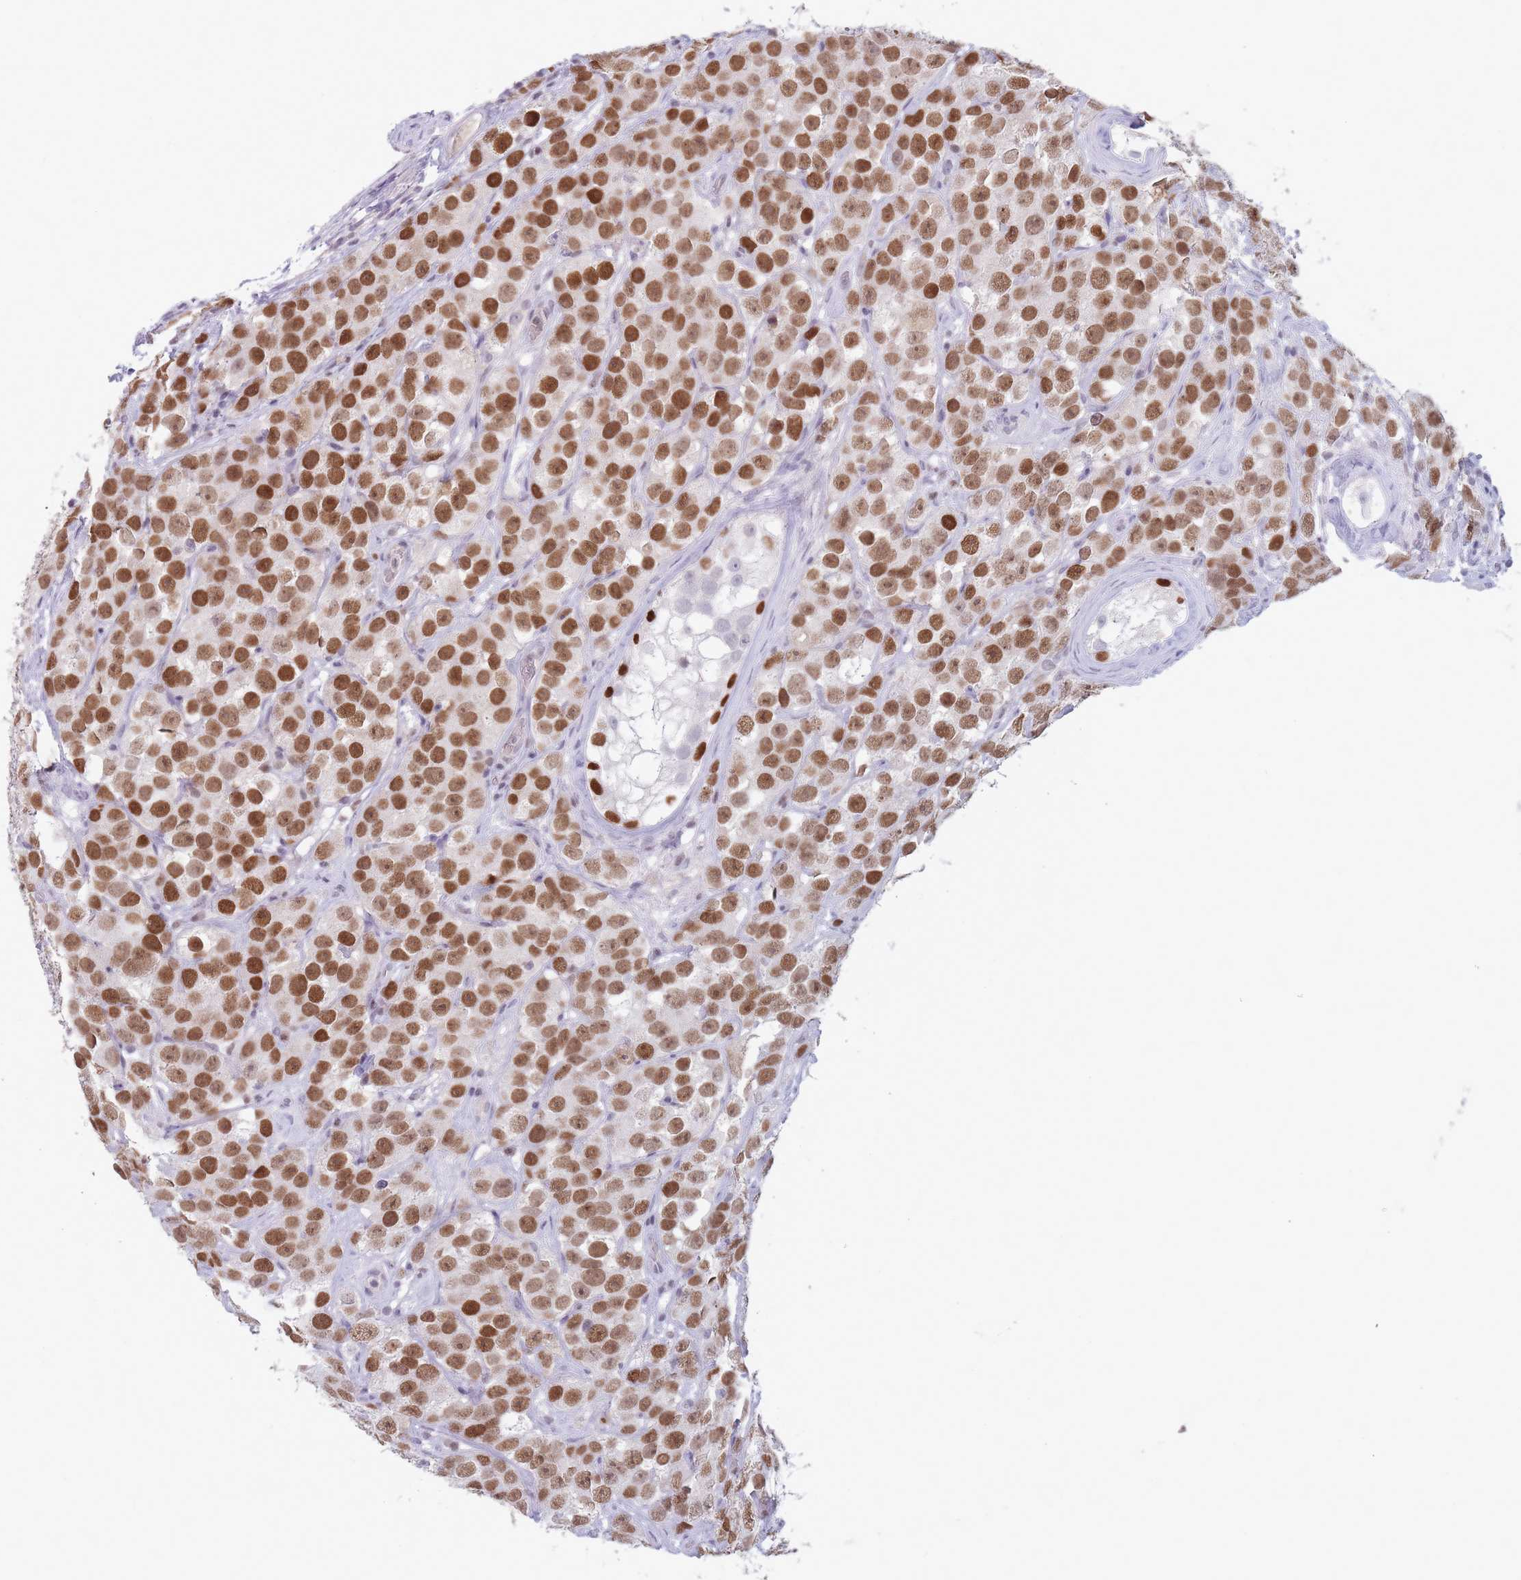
{"staining": {"intensity": "moderate", "quantity": ">75%", "location": "nuclear"}, "tissue": "testis cancer", "cell_type": "Tumor cells", "image_type": "cancer", "snomed": [{"axis": "morphology", "description": "Seminoma, NOS"}, {"axis": "topography", "description": "Testis"}], "caption": "A brown stain labels moderate nuclear staining of a protein in testis cancer (seminoma) tumor cells.", "gene": "ARID3B", "patient": {"sex": "male", "age": 28}}